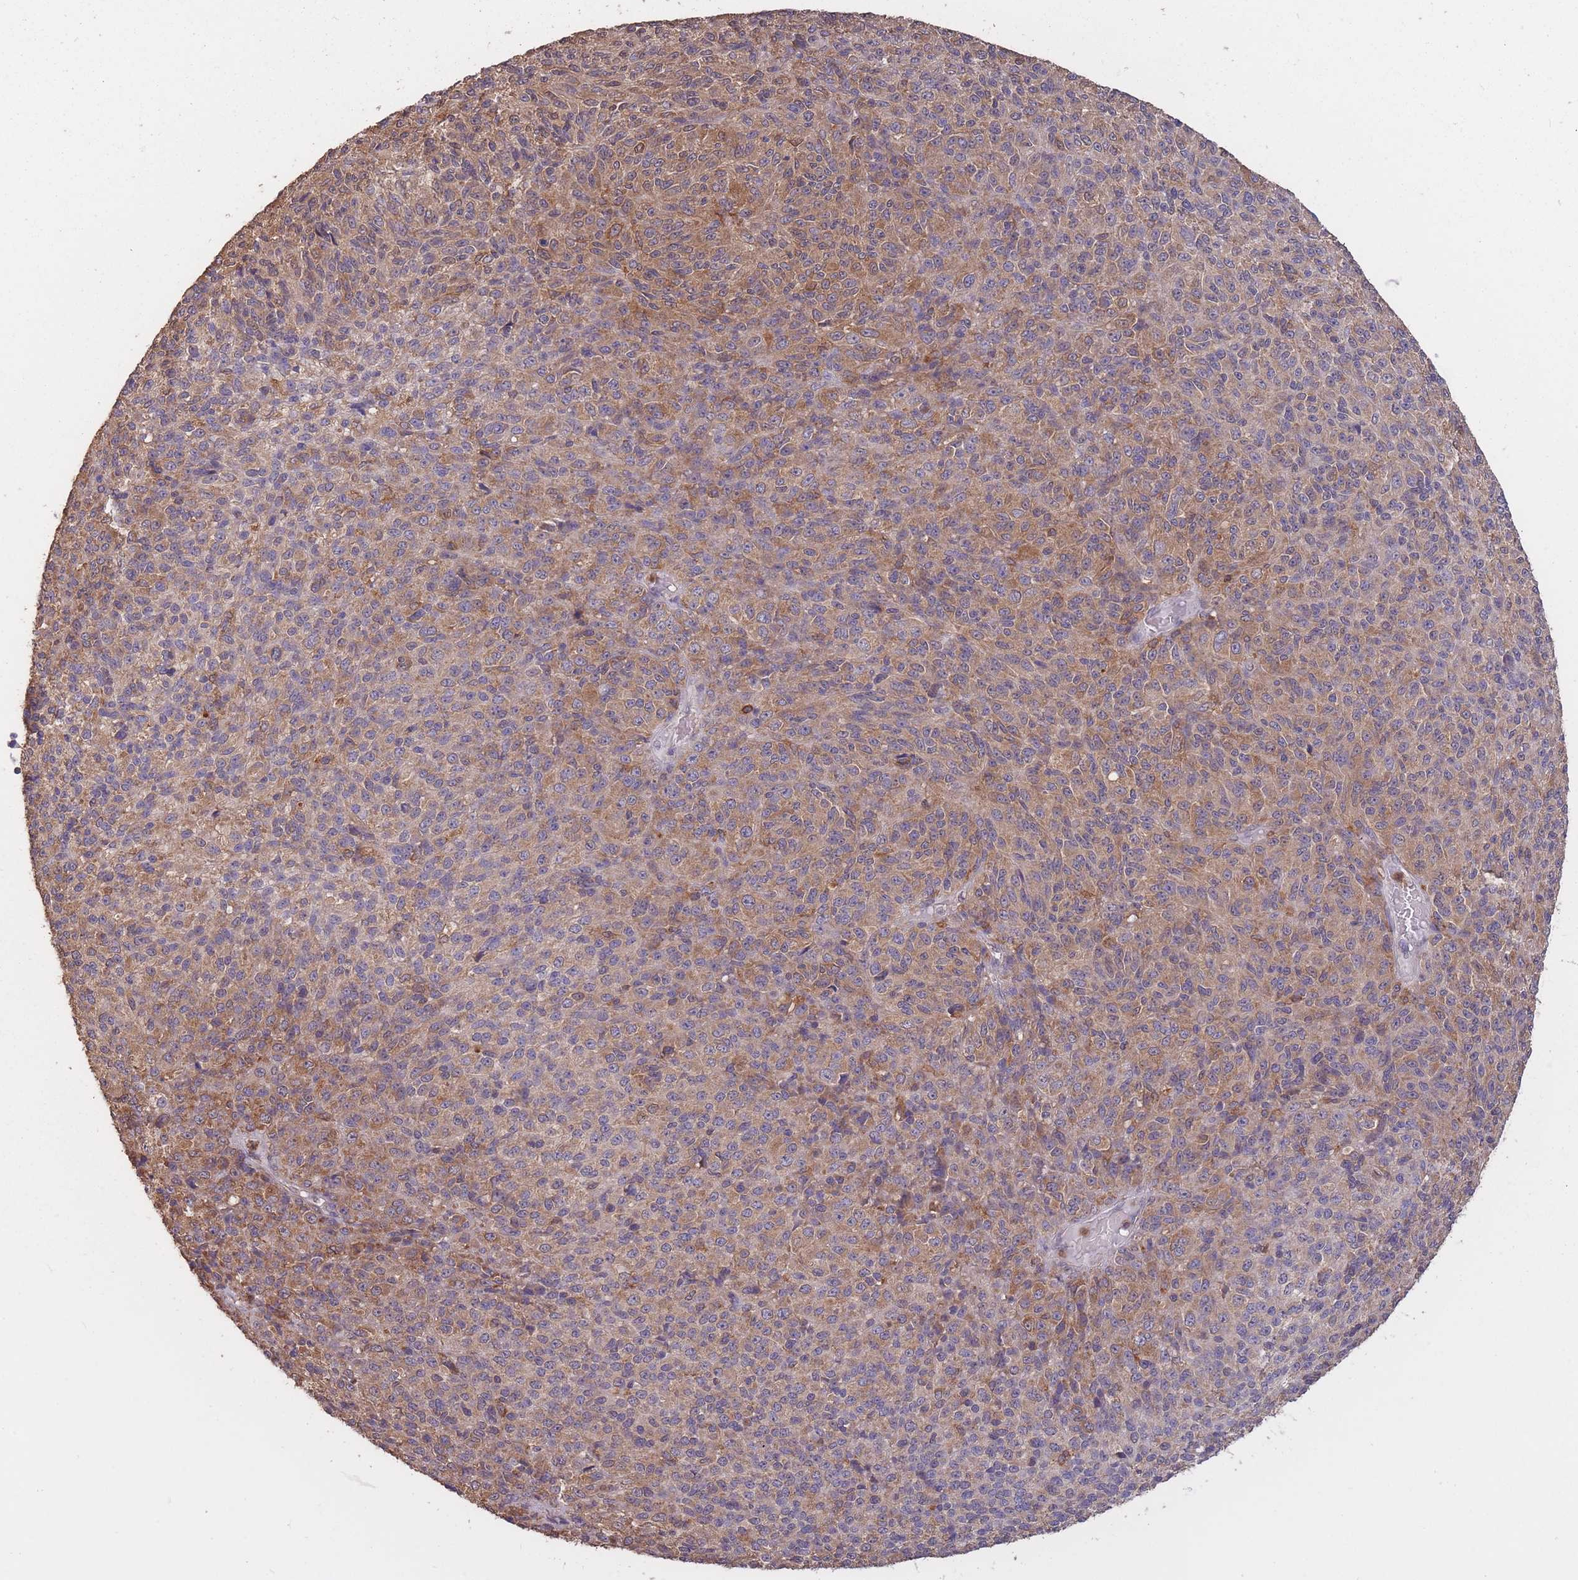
{"staining": {"intensity": "moderate", "quantity": "25%-75%", "location": "cytoplasmic/membranous"}, "tissue": "melanoma", "cell_type": "Tumor cells", "image_type": "cancer", "snomed": [{"axis": "morphology", "description": "Malignant melanoma, Metastatic site"}, {"axis": "topography", "description": "Brain"}], "caption": "The immunohistochemical stain labels moderate cytoplasmic/membranous expression in tumor cells of melanoma tissue.", "gene": "GMIP", "patient": {"sex": "female", "age": 56}}